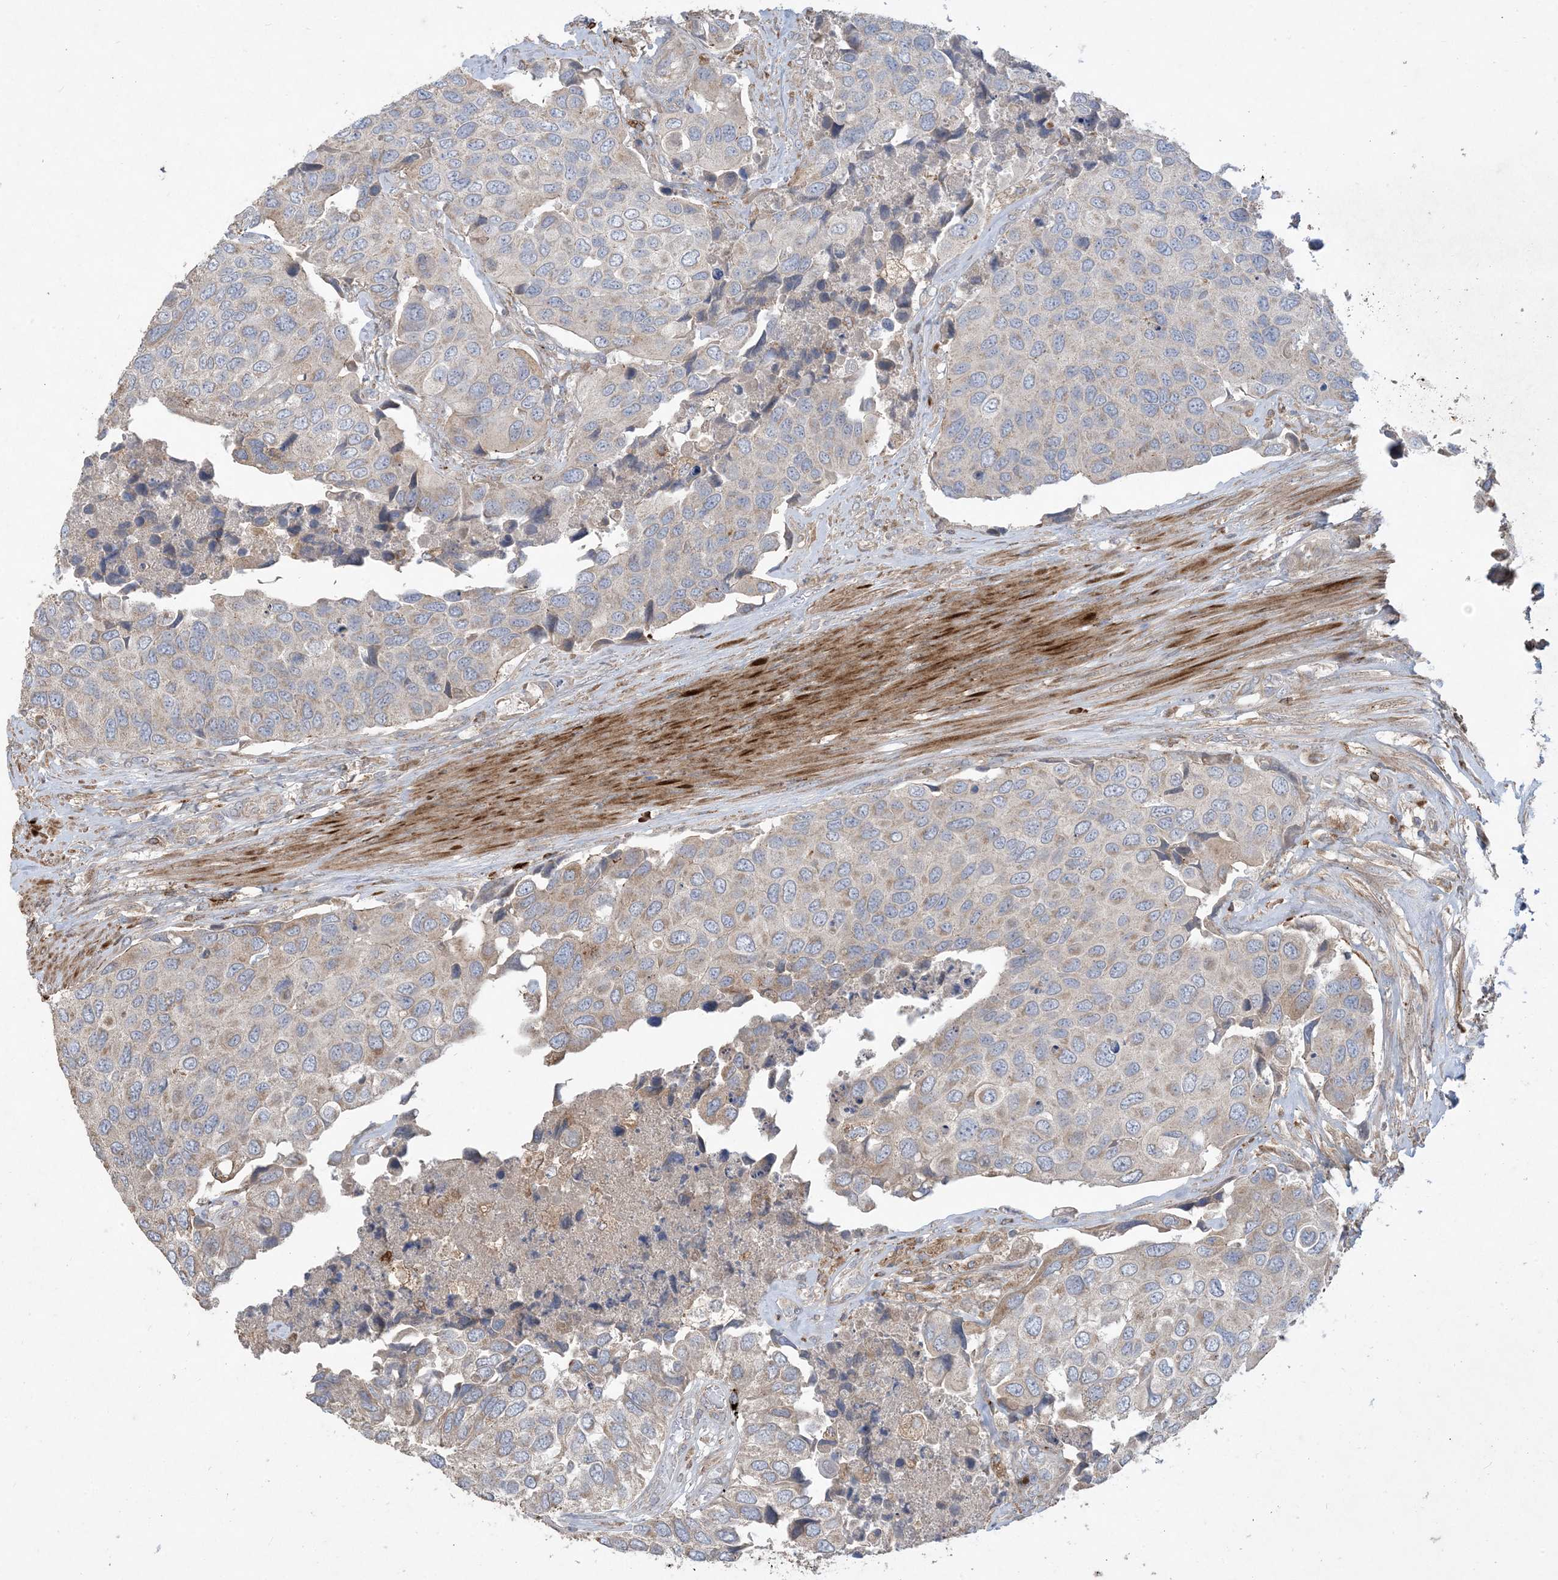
{"staining": {"intensity": "weak", "quantity": "<25%", "location": "cytoplasmic/membranous"}, "tissue": "urothelial cancer", "cell_type": "Tumor cells", "image_type": "cancer", "snomed": [{"axis": "morphology", "description": "Urothelial carcinoma, High grade"}, {"axis": "topography", "description": "Urinary bladder"}], "caption": "Urothelial cancer stained for a protein using immunohistochemistry (IHC) exhibits no expression tumor cells.", "gene": "MASP2", "patient": {"sex": "male", "age": 74}}